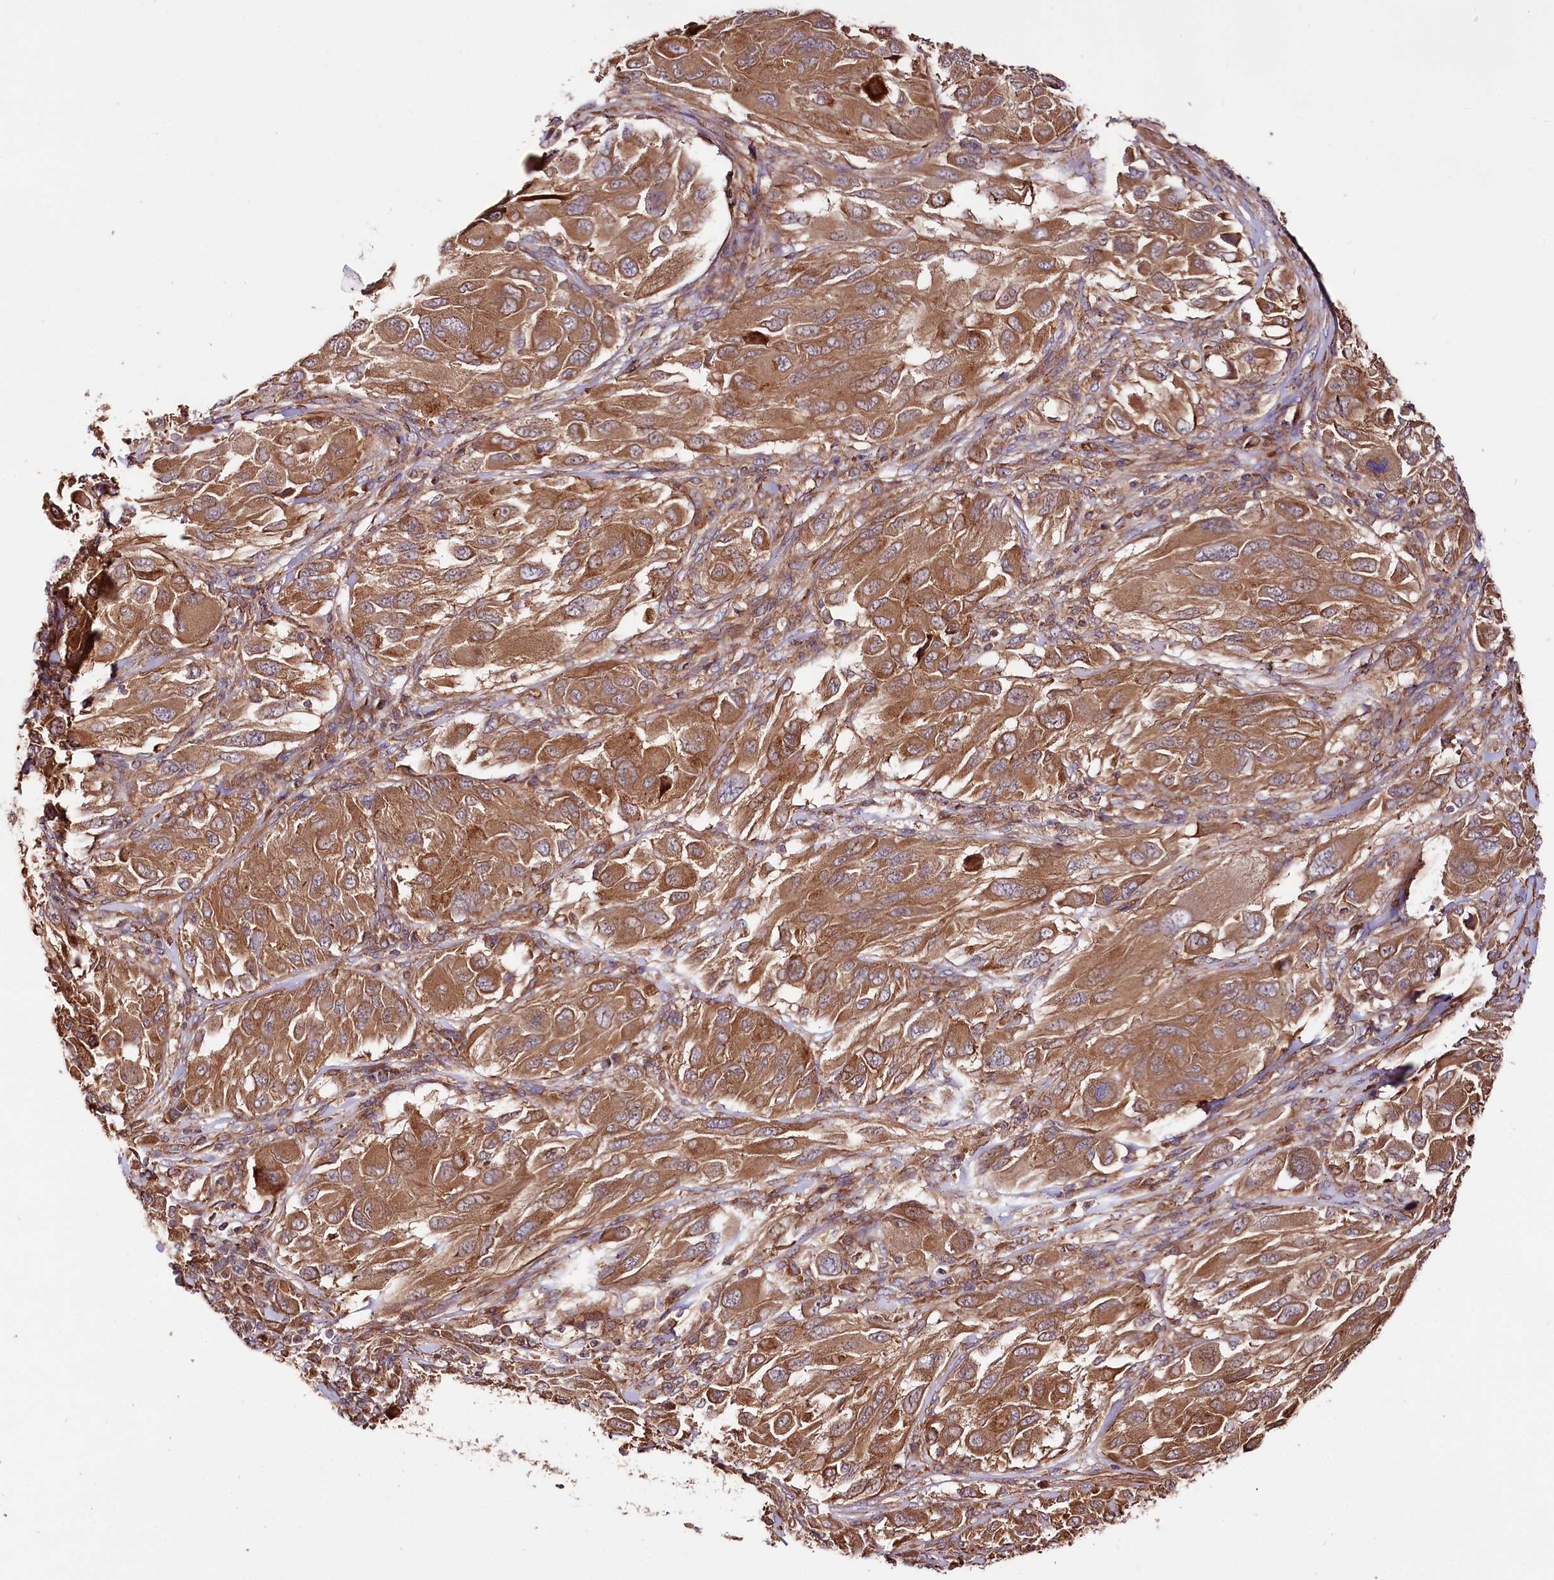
{"staining": {"intensity": "moderate", "quantity": ">75%", "location": "cytoplasmic/membranous"}, "tissue": "melanoma", "cell_type": "Tumor cells", "image_type": "cancer", "snomed": [{"axis": "morphology", "description": "Malignant melanoma, NOS"}, {"axis": "topography", "description": "Skin"}], "caption": "Immunohistochemical staining of human melanoma displays medium levels of moderate cytoplasmic/membranous staining in approximately >75% of tumor cells.", "gene": "CEP295", "patient": {"sex": "female", "age": 91}}